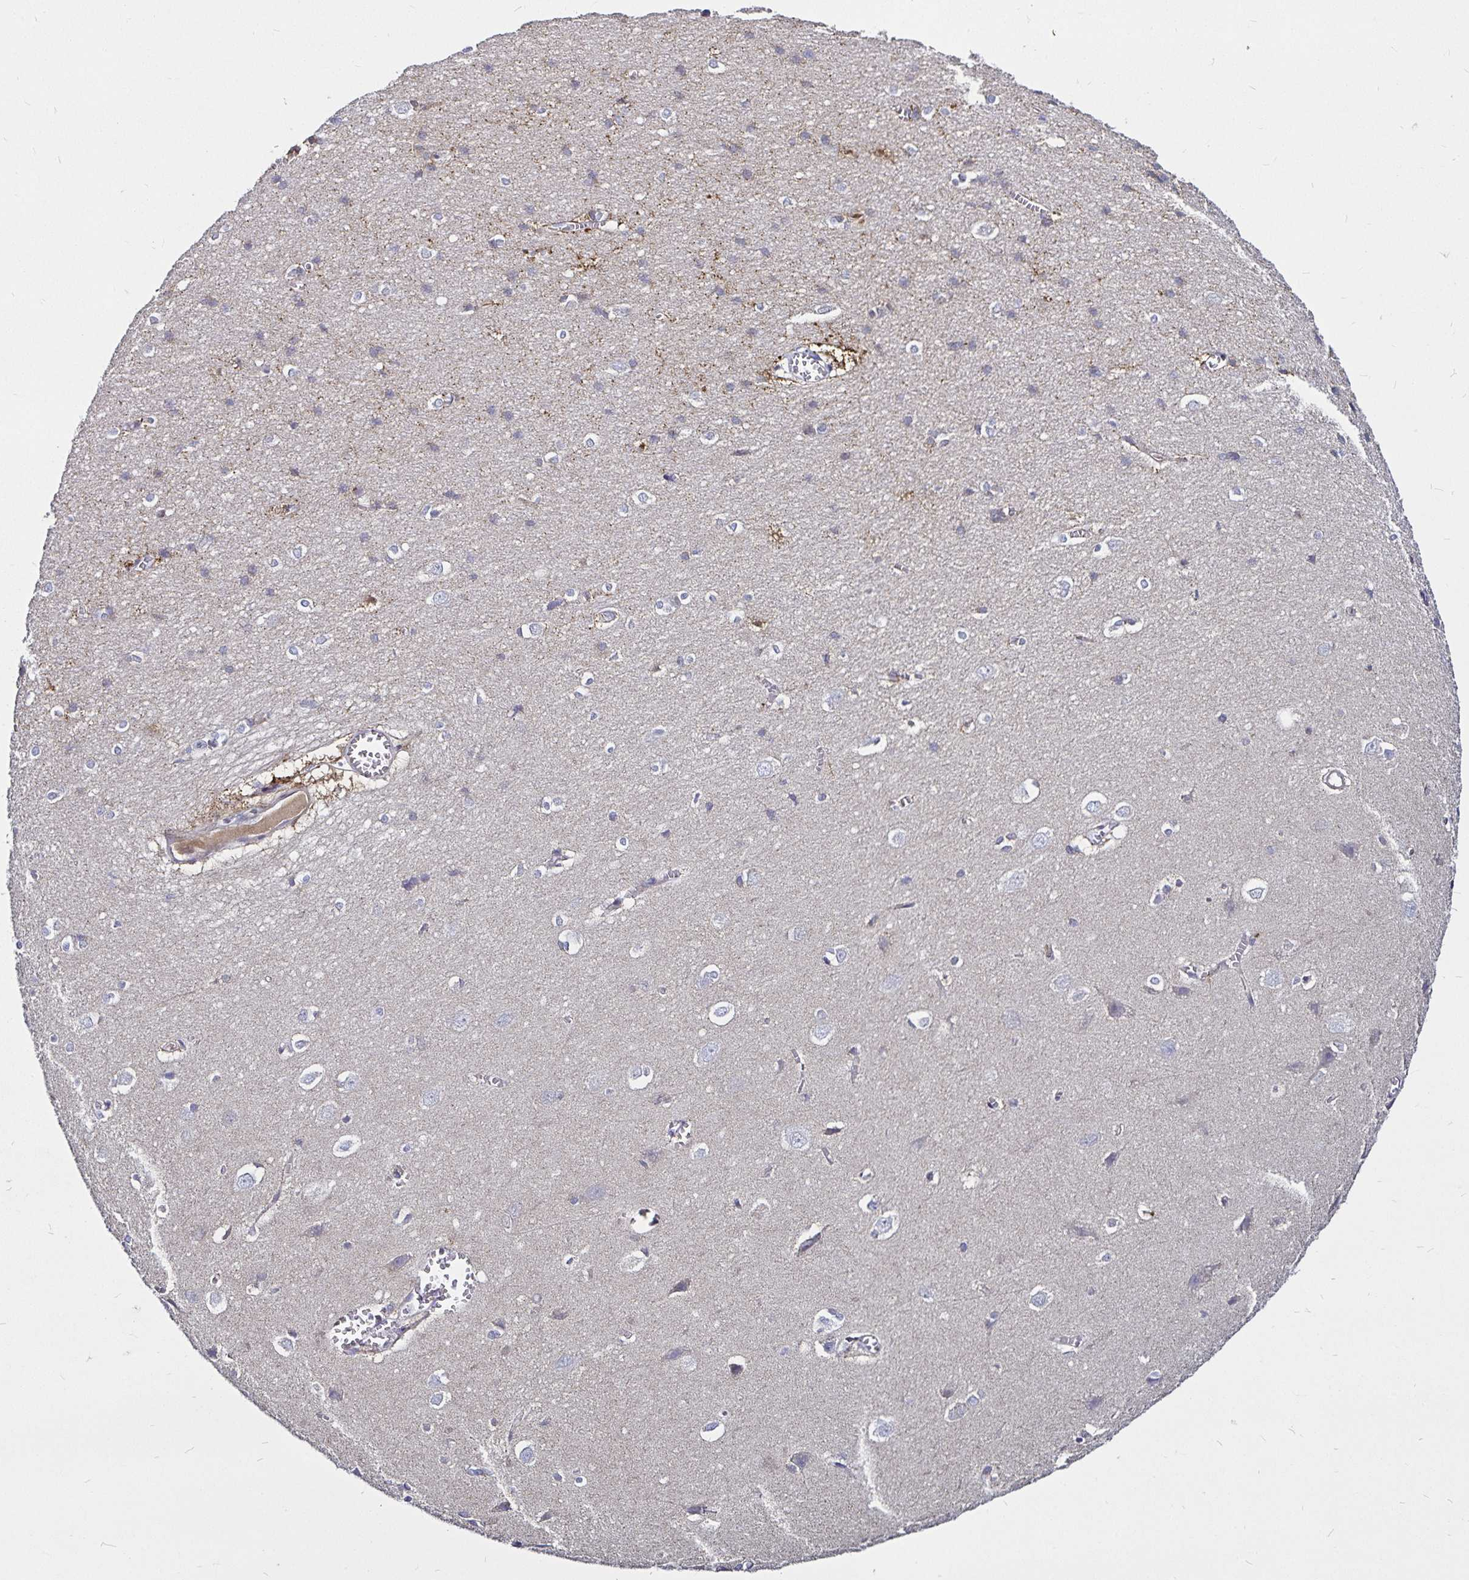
{"staining": {"intensity": "negative", "quantity": "none", "location": "none"}, "tissue": "cerebral cortex", "cell_type": "Endothelial cells", "image_type": "normal", "snomed": [{"axis": "morphology", "description": "Normal tissue, NOS"}, {"axis": "topography", "description": "Cerebral cortex"}], "caption": "Unremarkable cerebral cortex was stained to show a protein in brown. There is no significant staining in endothelial cells. (DAB immunohistochemistry (IHC), high magnification).", "gene": "PGAM2", "patient": {"sex": "male", "age": 37}}